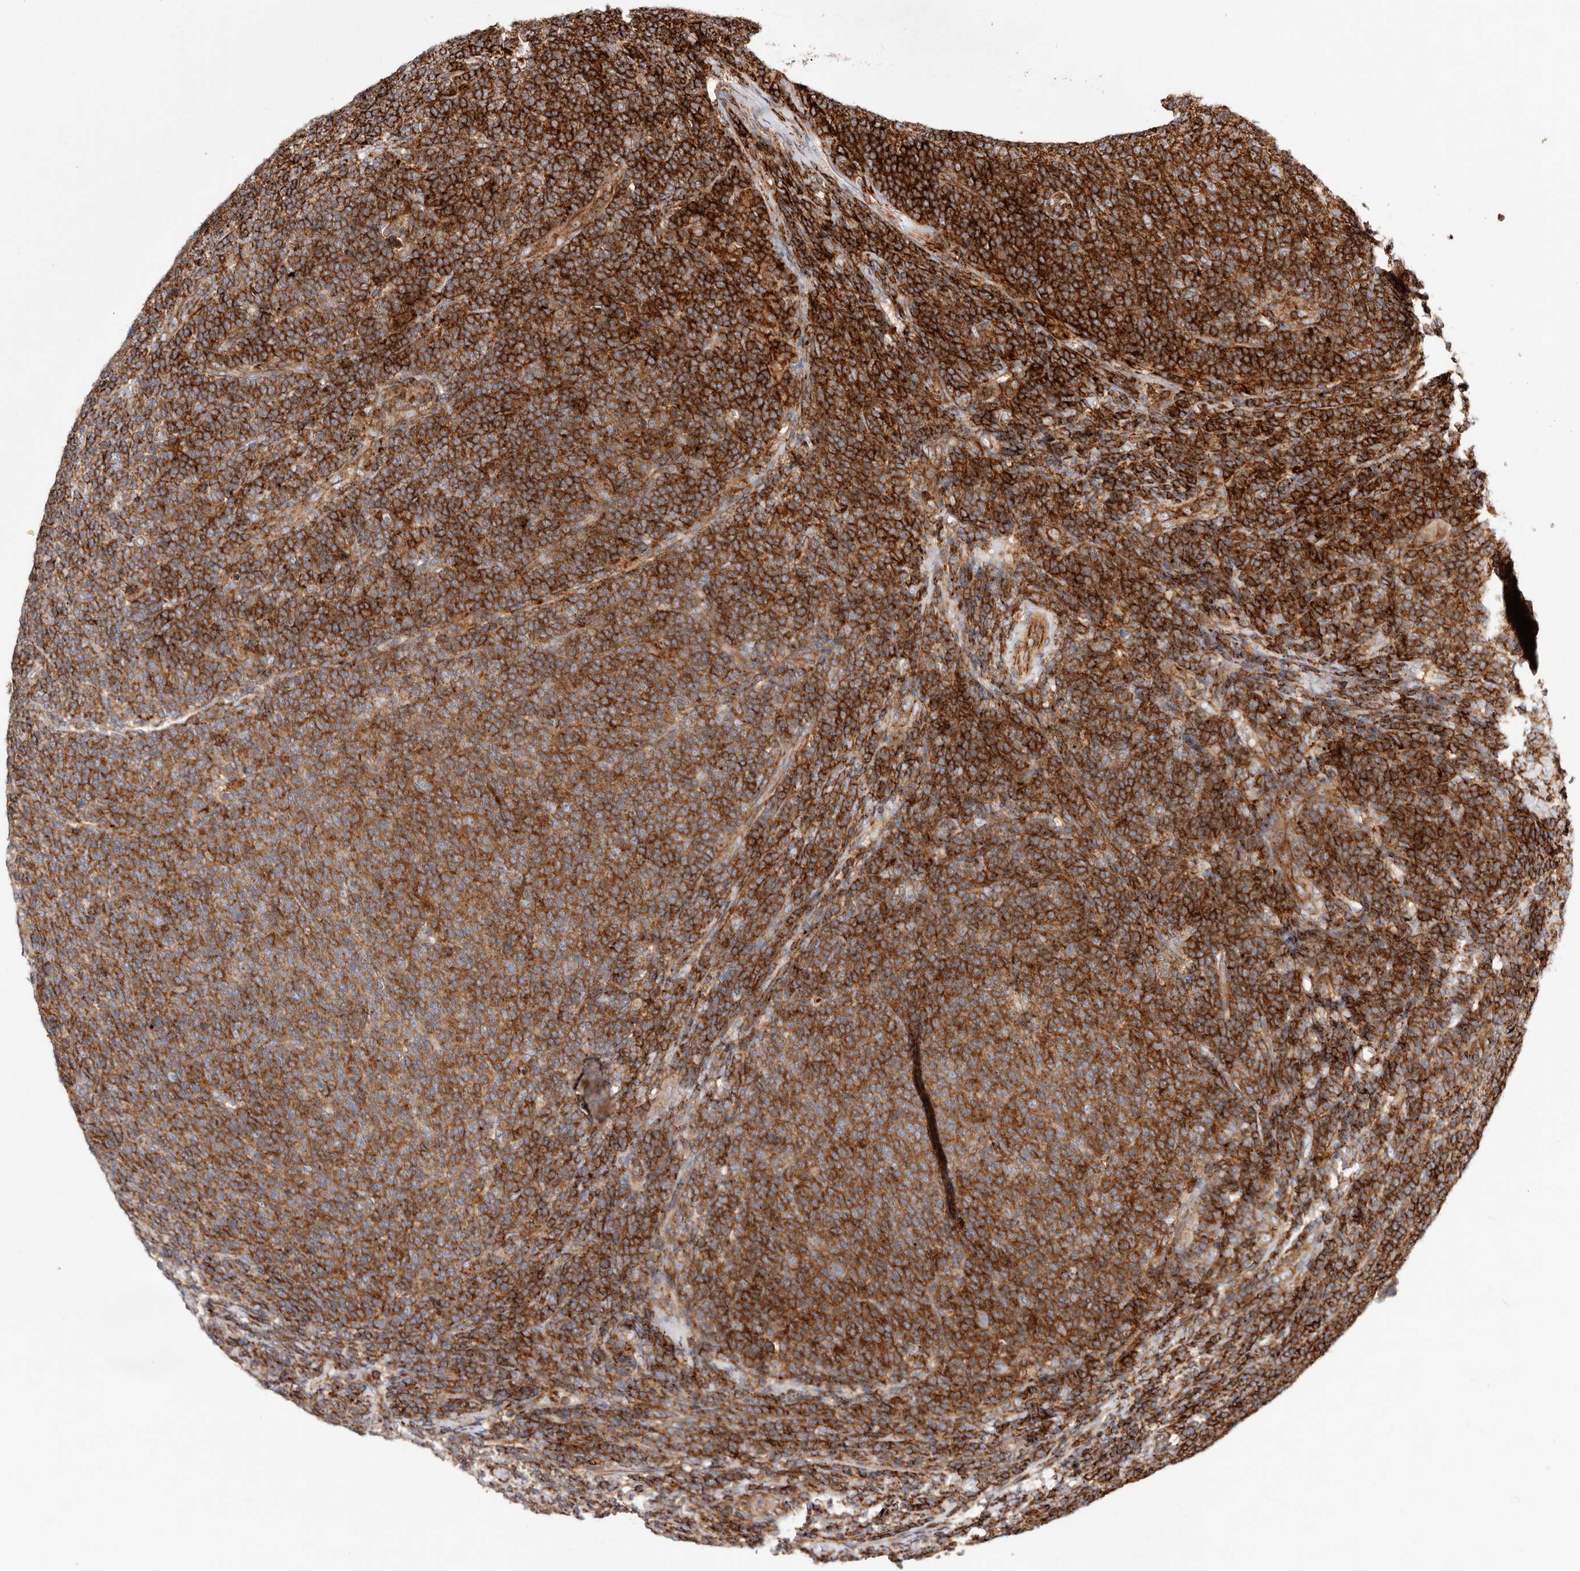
{"staining": {"intensity": "strong", "quantity": ">75%", "location": "cytoplasmic/membranous"}, "tissue": "lymphoma", "cell_type": "Tumor cells", "image_type": "cancer", "snomed": [{"axis": "morphology", "description": "Malignant lymphoma, non-Hodgkin's type, Low grade"}, {"axis": "topography", "description": "Lymph node"}], "caption": "Malignant lymphoma, non-Hodgkin's type (low-grade) stained with immunohistochemistry (IHC) exhibits strong cytoplasmic/membranous staining in about >75% of tumor cells. (brown staining indicates protein expression, while blue staining denotes nuclei).", "gene": "PTPN22", "patient": {"sex": "male", "age": 66}}